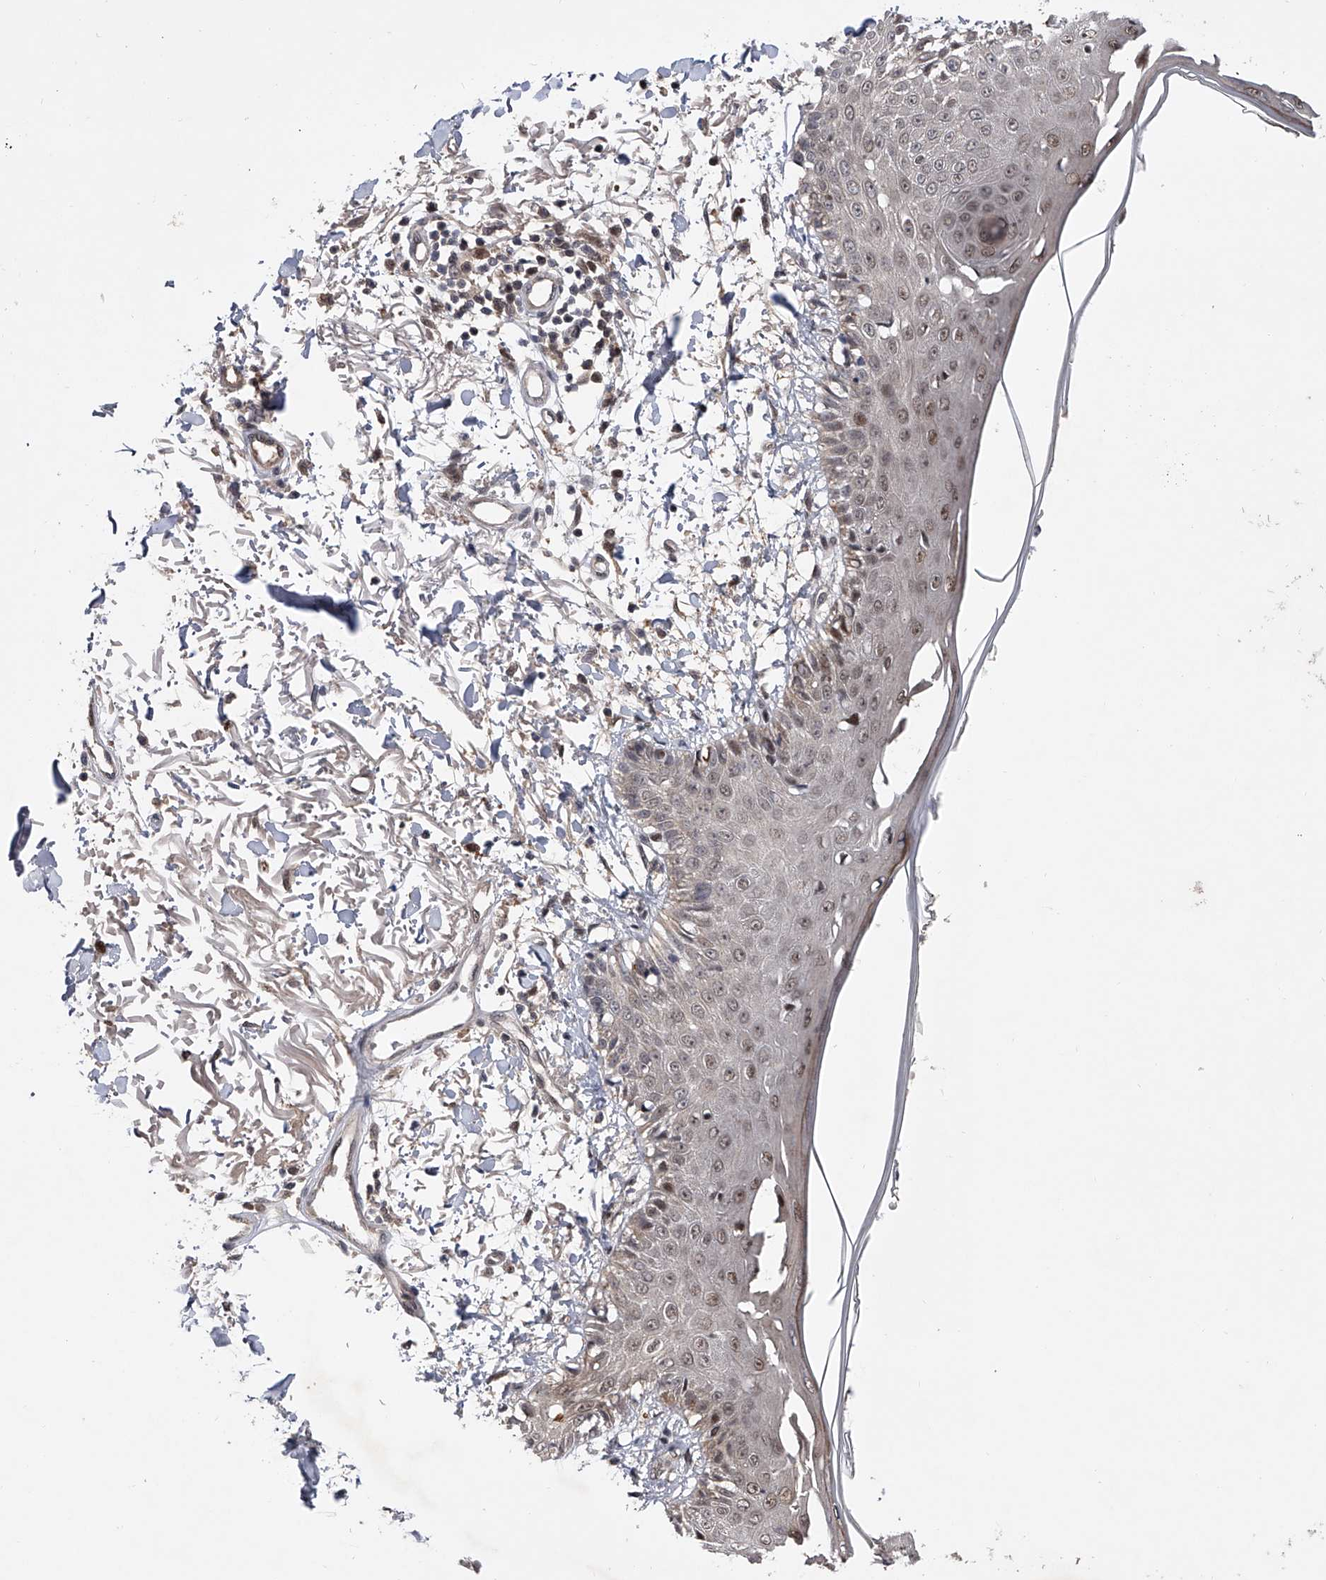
{"staining": {"intensity": "moderate", "quantity": ">75%", "location": "cytoplasmic/membranous,nuclear"}, "tissue": "skin", "cell_type": "Fibroblasts", "image_type": "normal", "snomed": [{"axis": "morphology", "description": "Normal tissue, NOS"}, {"axis": "morphology", "description": "Squamous cell carcinoma, NOS"}, {"axis": "topography", "description": "Skin"}, {"axis": "topography", "description": "Peripheral nerve tissue"}], "caption": "Brown immunohistochemical staining in benign skin demonstrates moderate cytoplasmic/membranous,nuclear positivity in about >75% of fibroblasts.", "gene": "RWDD2A", "patient": {"sex": "male", "age": 83}}